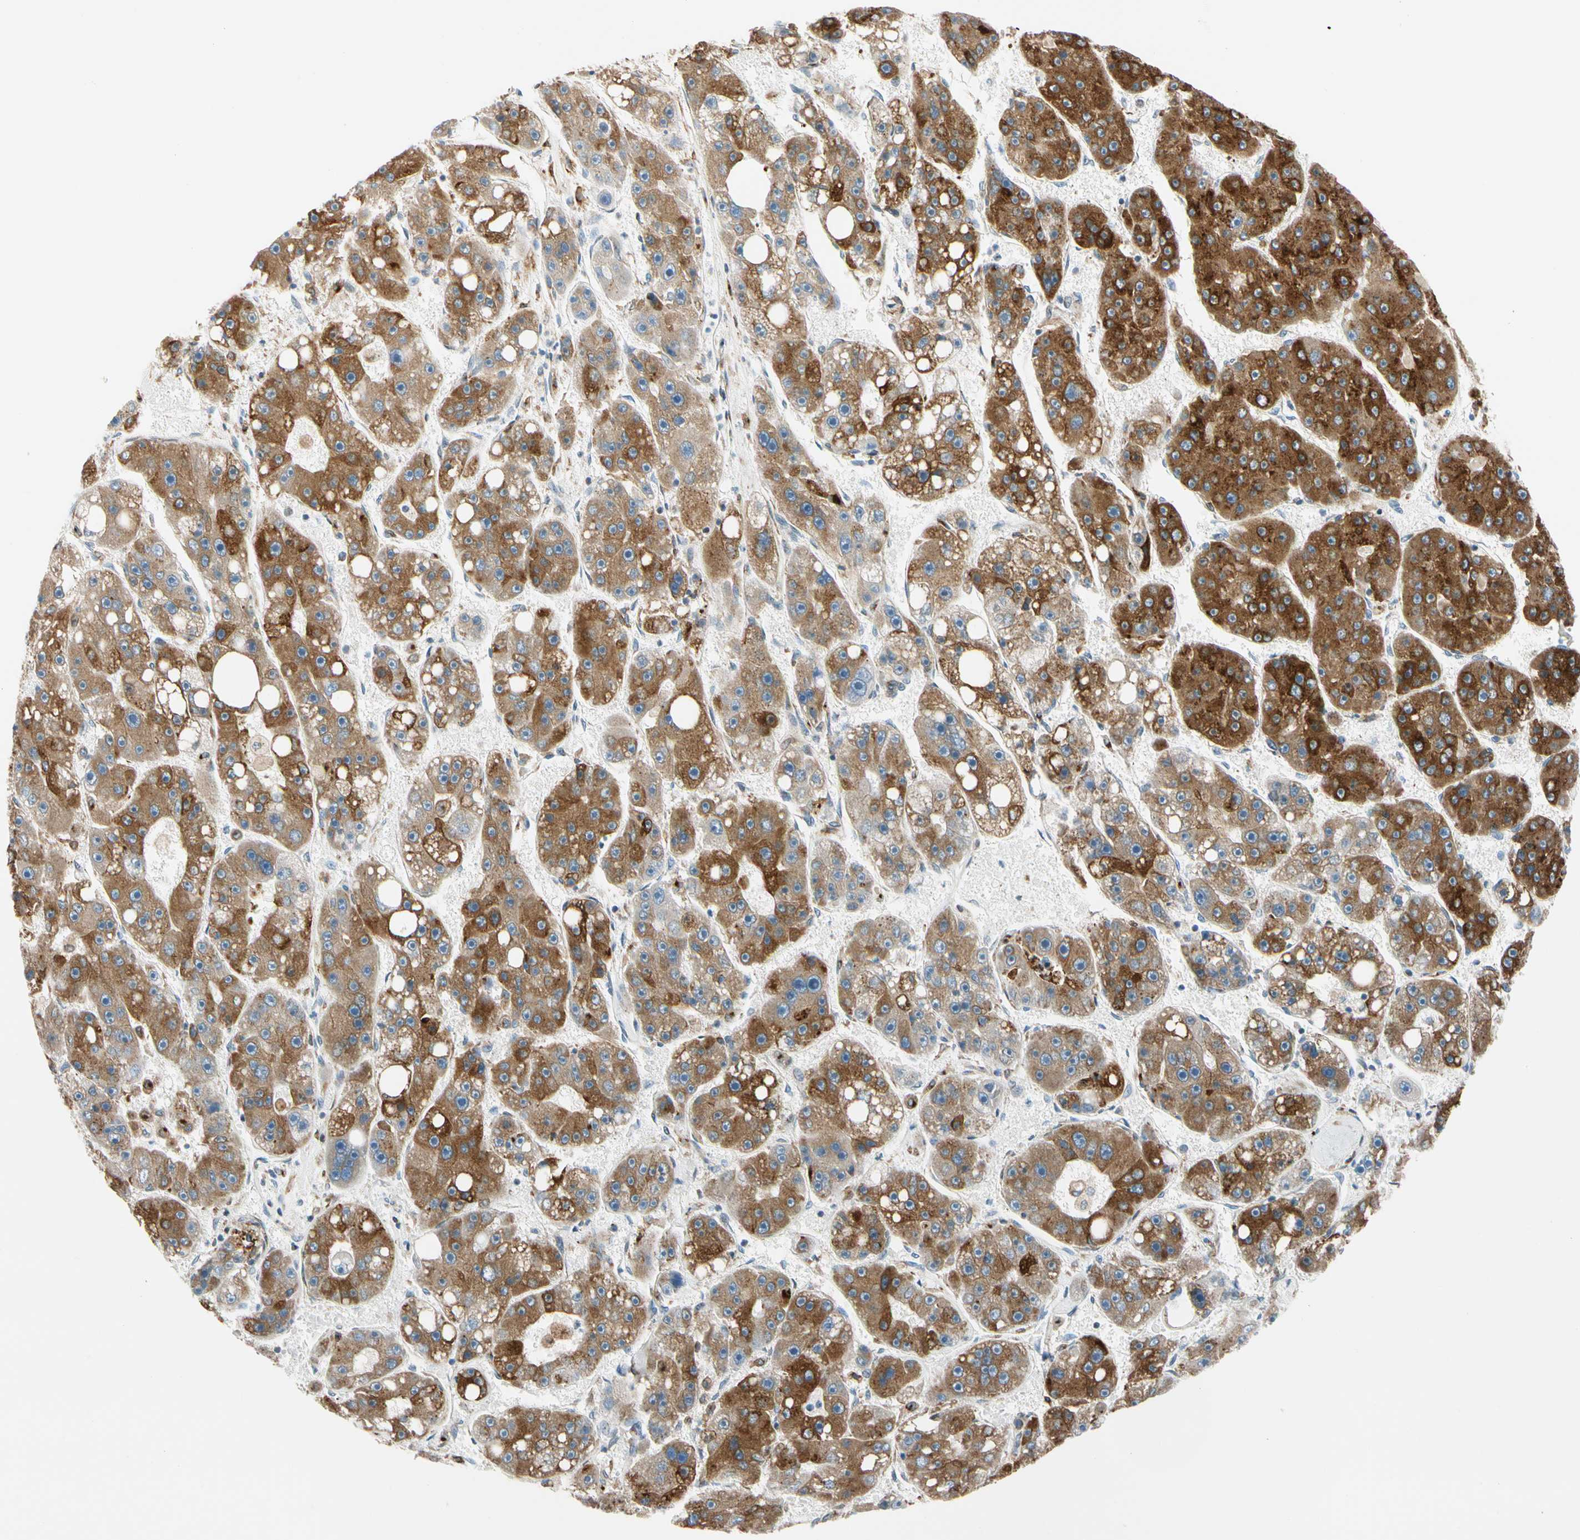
{"staining": {"intensity": "strong", "quantity": ">75%", "location": "cytoplasmic/membranous"}, "tissue": "liver cancer", "cell_type": "Tumor cells", "image_type": "cancer", "snomed": [{"axis": "morphology", "description": "Carcinoma, Hepatocellular, NOS"}, {"axis": "topography", "description": "Liver"}], "caption": "Immunohistochemical staining of liver cancer demonstrates high levels of strong cytoplasmic/membranous positivity in about >75% of tumor cells.", "gene": "NUCB1", "patient": {"sex": "female", "age": 61}}